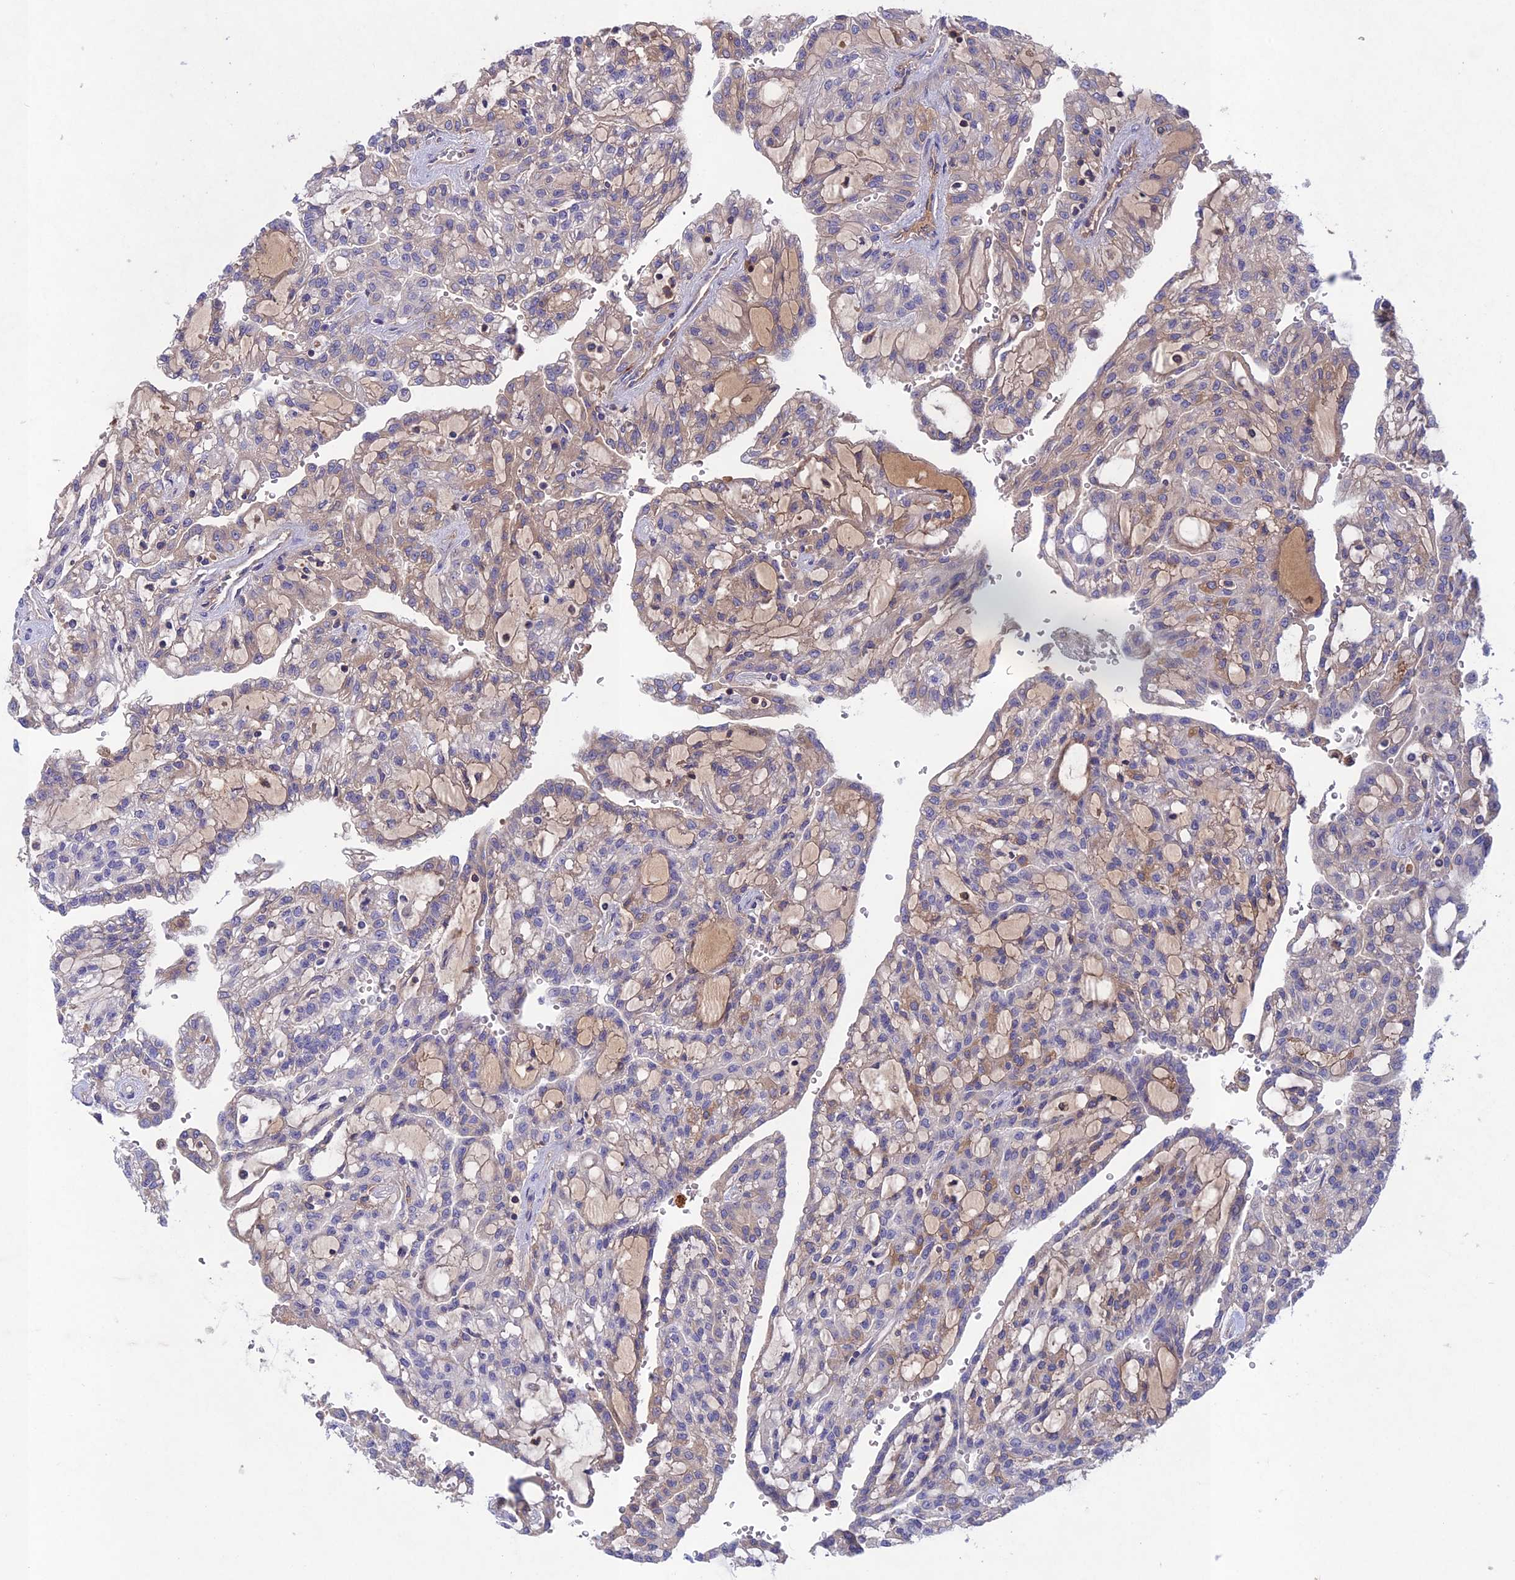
{"staining": {"intensity": "negative", "quantity": "none", "location": "none"}, "tissue": "renal cancer", "cell_type": "Tumor cells", "image_type": "cancer", "snomed": [{"axis": "morphology", "description": "Adenocarcinoma, NOS"}, {"axis": "topography", "description": "Kidney"}], "caption": "IHC of renal adenocarcinoma shows no expression in tumor cells.", "gene": "ADO", "patient": {"sex": "male", "age": 63}}